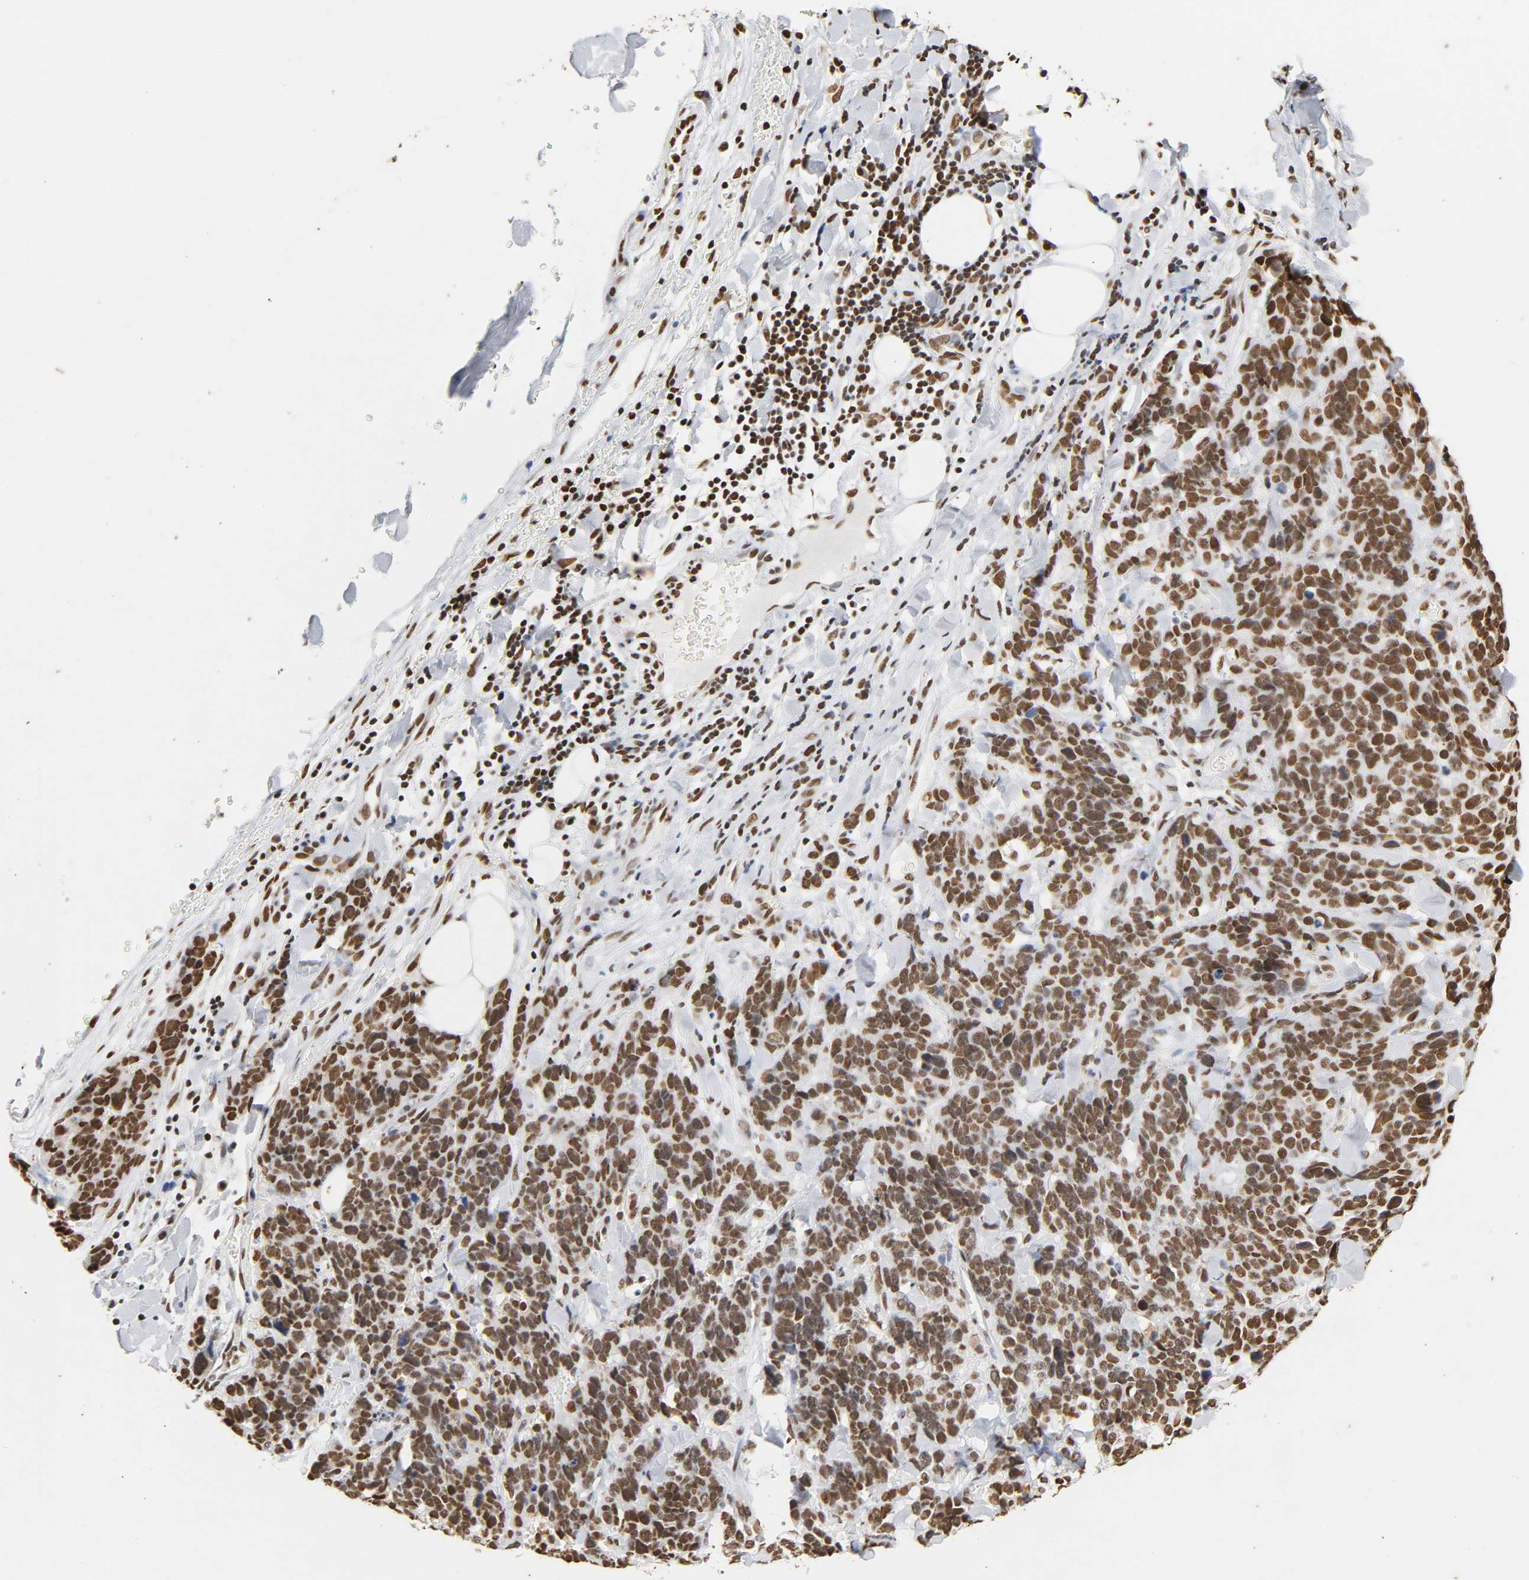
{"staining": {"intensity": "moderate", "quantity": ">75%", "location": "nuclear"}, "tissue": "lung cancer", "cell_type": "Tumor cells", "image_type": "cancer", "snomed": [{"axis": "morphology", "description": "Neoplasm, malignant, NOS"}, {"axis": "topography", "description": "Lung"}], "caption": "Immunohistochemistry photomicrograph of neoplastic tissue: human neoplasm (malignant) (lung) stained using immunohistochemistry shows medium levels of moderate protein expression localized specifically in the nuclear of tumor cells, appearing as a nuclear brown color.", "gene": "HNRNPC", "patient": {"sex": "female", "age": 58}}